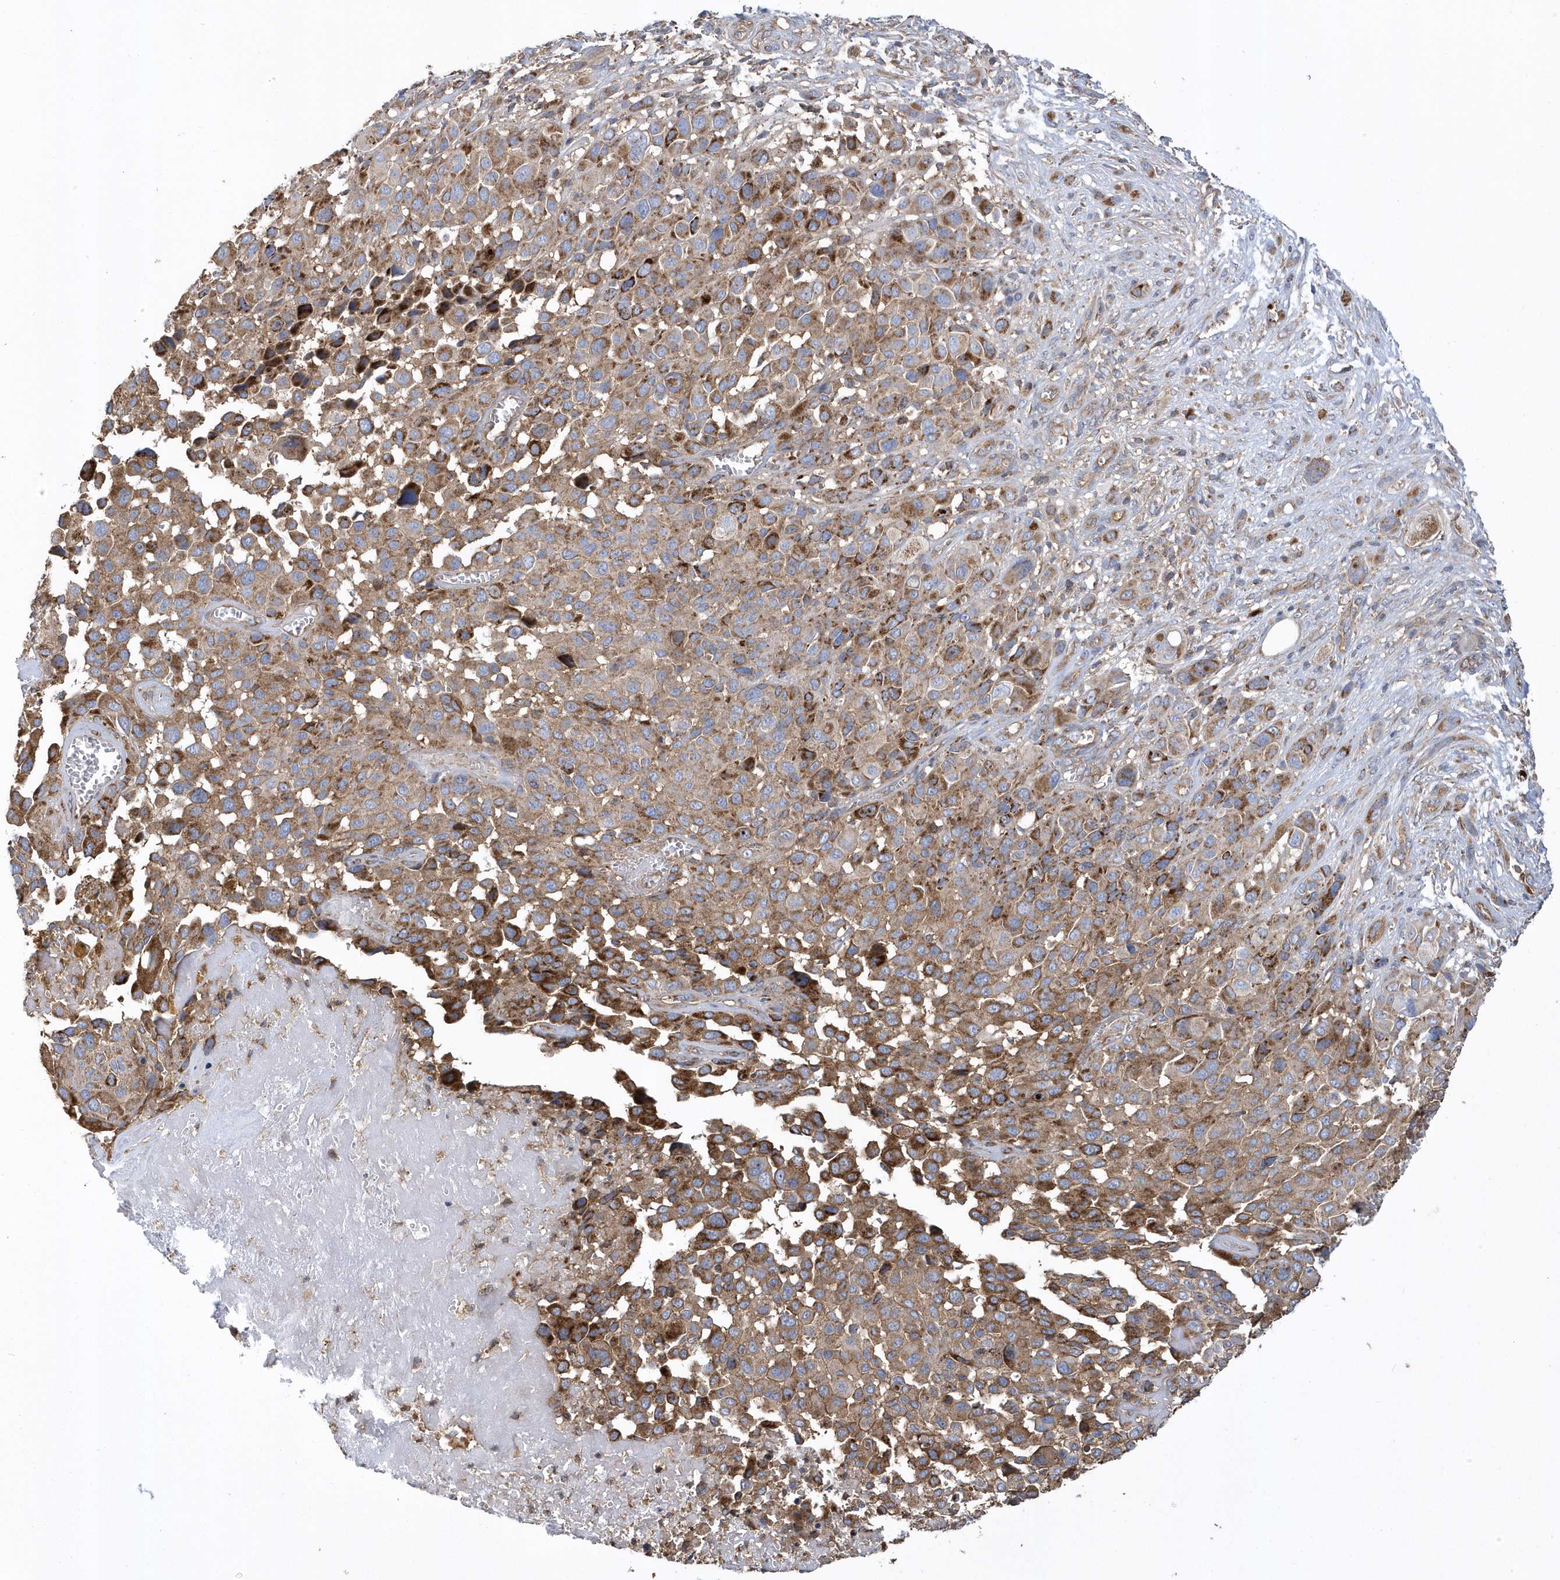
{"staining": {"intensity": "moderate", "quantity": ">75%", "location": "cytoplasmic/membranous"}, "tissue": "melanoma", "cell_type": "Tumor cells", "image_type": "cancer", "snomed": [{"axis": "morphology", "description": "Malignant melanoma, NOS"}, {"axis": "topography", "description": "Skin of trunk"}], "caption": "Malignant melanoma was stained to show a protein in brown. There is medium levels of moderate cytoplasmic/membranous expression in approximately >75% of tumor cells. The protein of interest is stained brown, and the nuclei are stained in blue (DAB (3,3'-diaminobenzidine) IHC with brightfield microscopy, high magnification).", "gene": "TRAIP", "patient": {"sex": "male", "age": 71}}